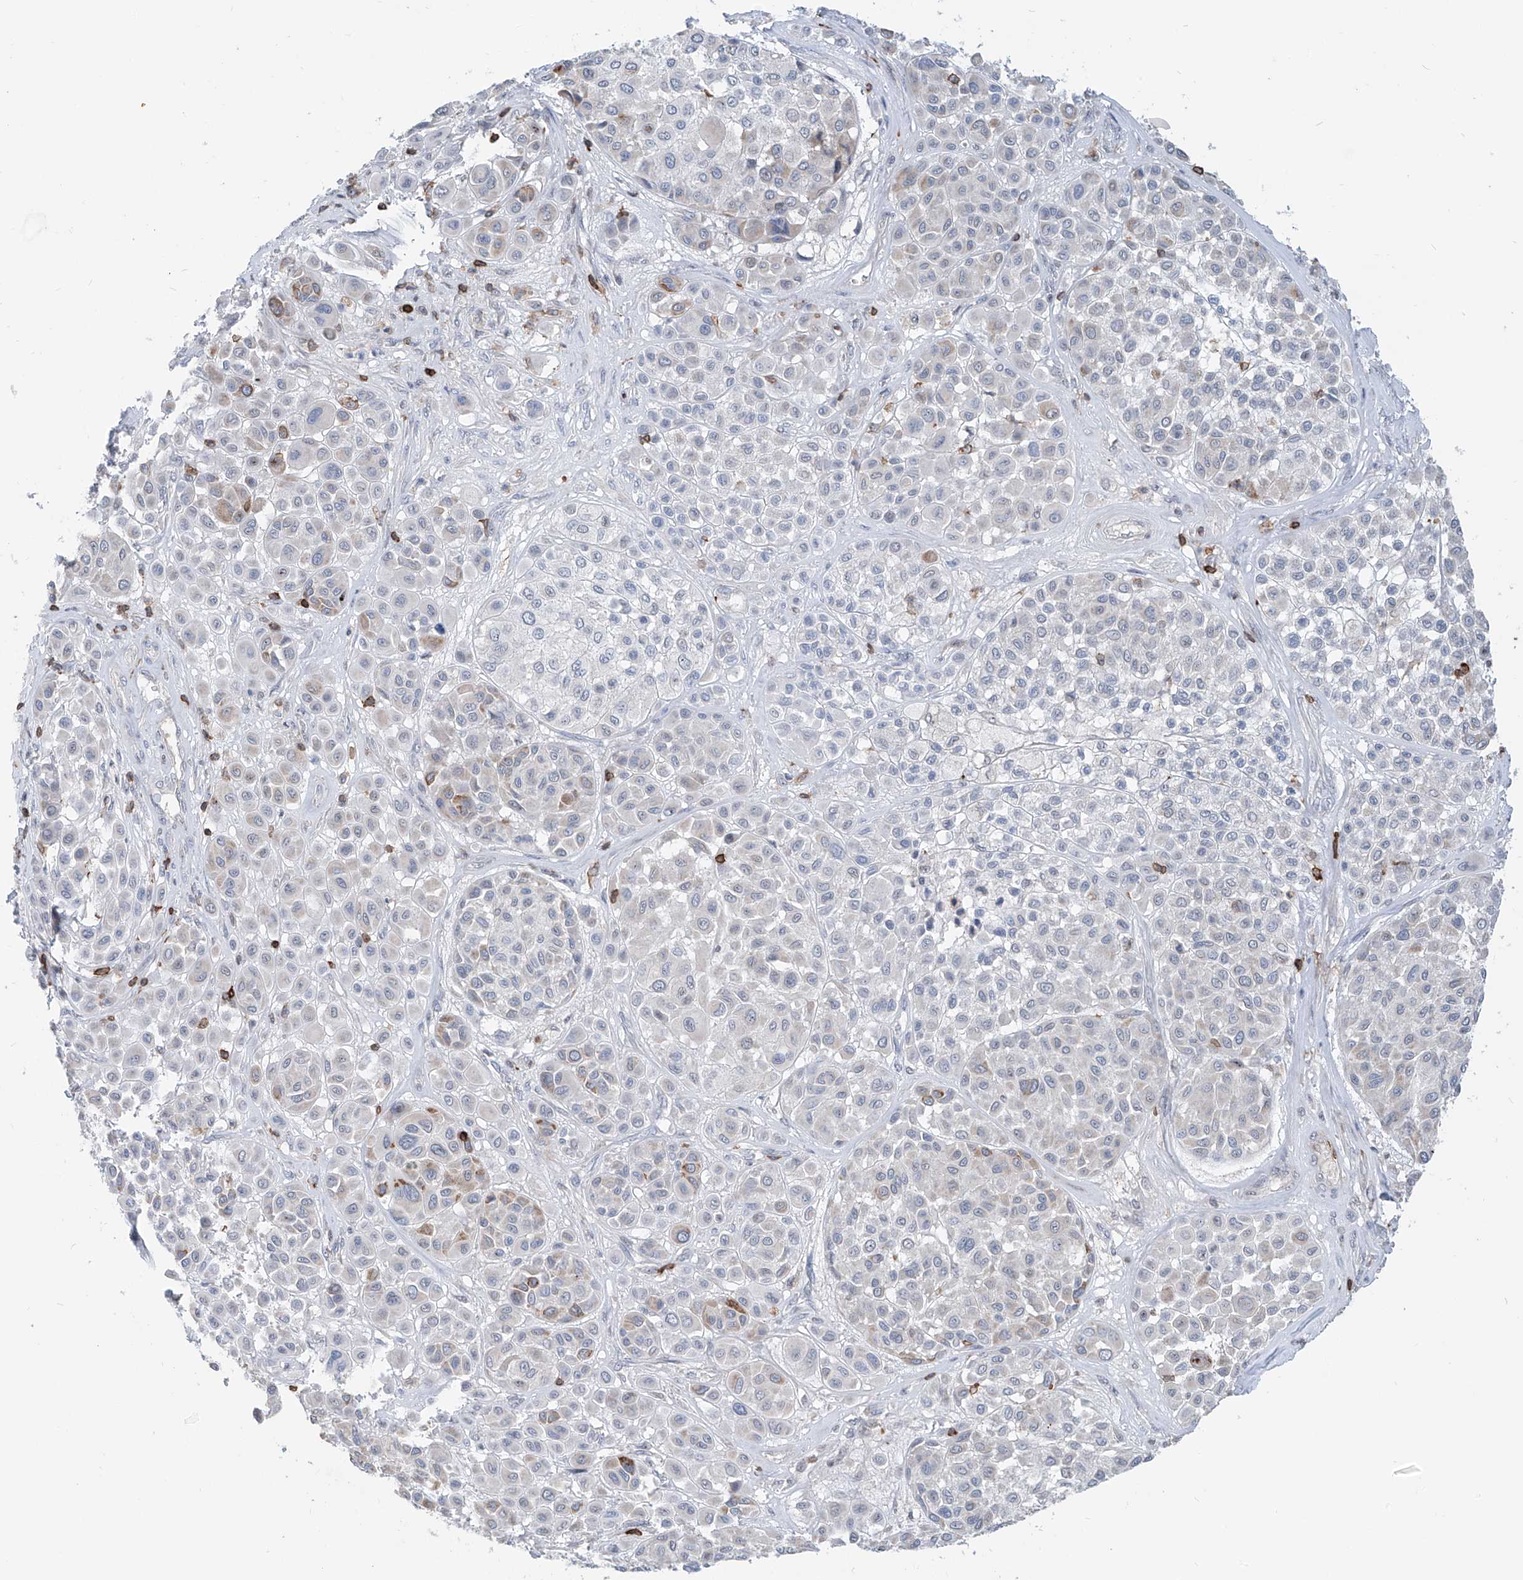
{"staining": {"intensity": "negative", "quantity": "none", "location": "none"}, "tissue": "melanoma", "cell_type": "Tumor cells", "image_type": "cancer", "snomed": [{"axis": "morphology", "description": "Malignant melanoma, Metastatic site"}, {"axis": "topography", "description": "Soft tissue"}], "caption": "This is a micrograph of IHC staining of melanoma, which shows no expression in tumor cells.", "gene": "ZBTB48", "patient": {"sex": "male", "age": 41}}